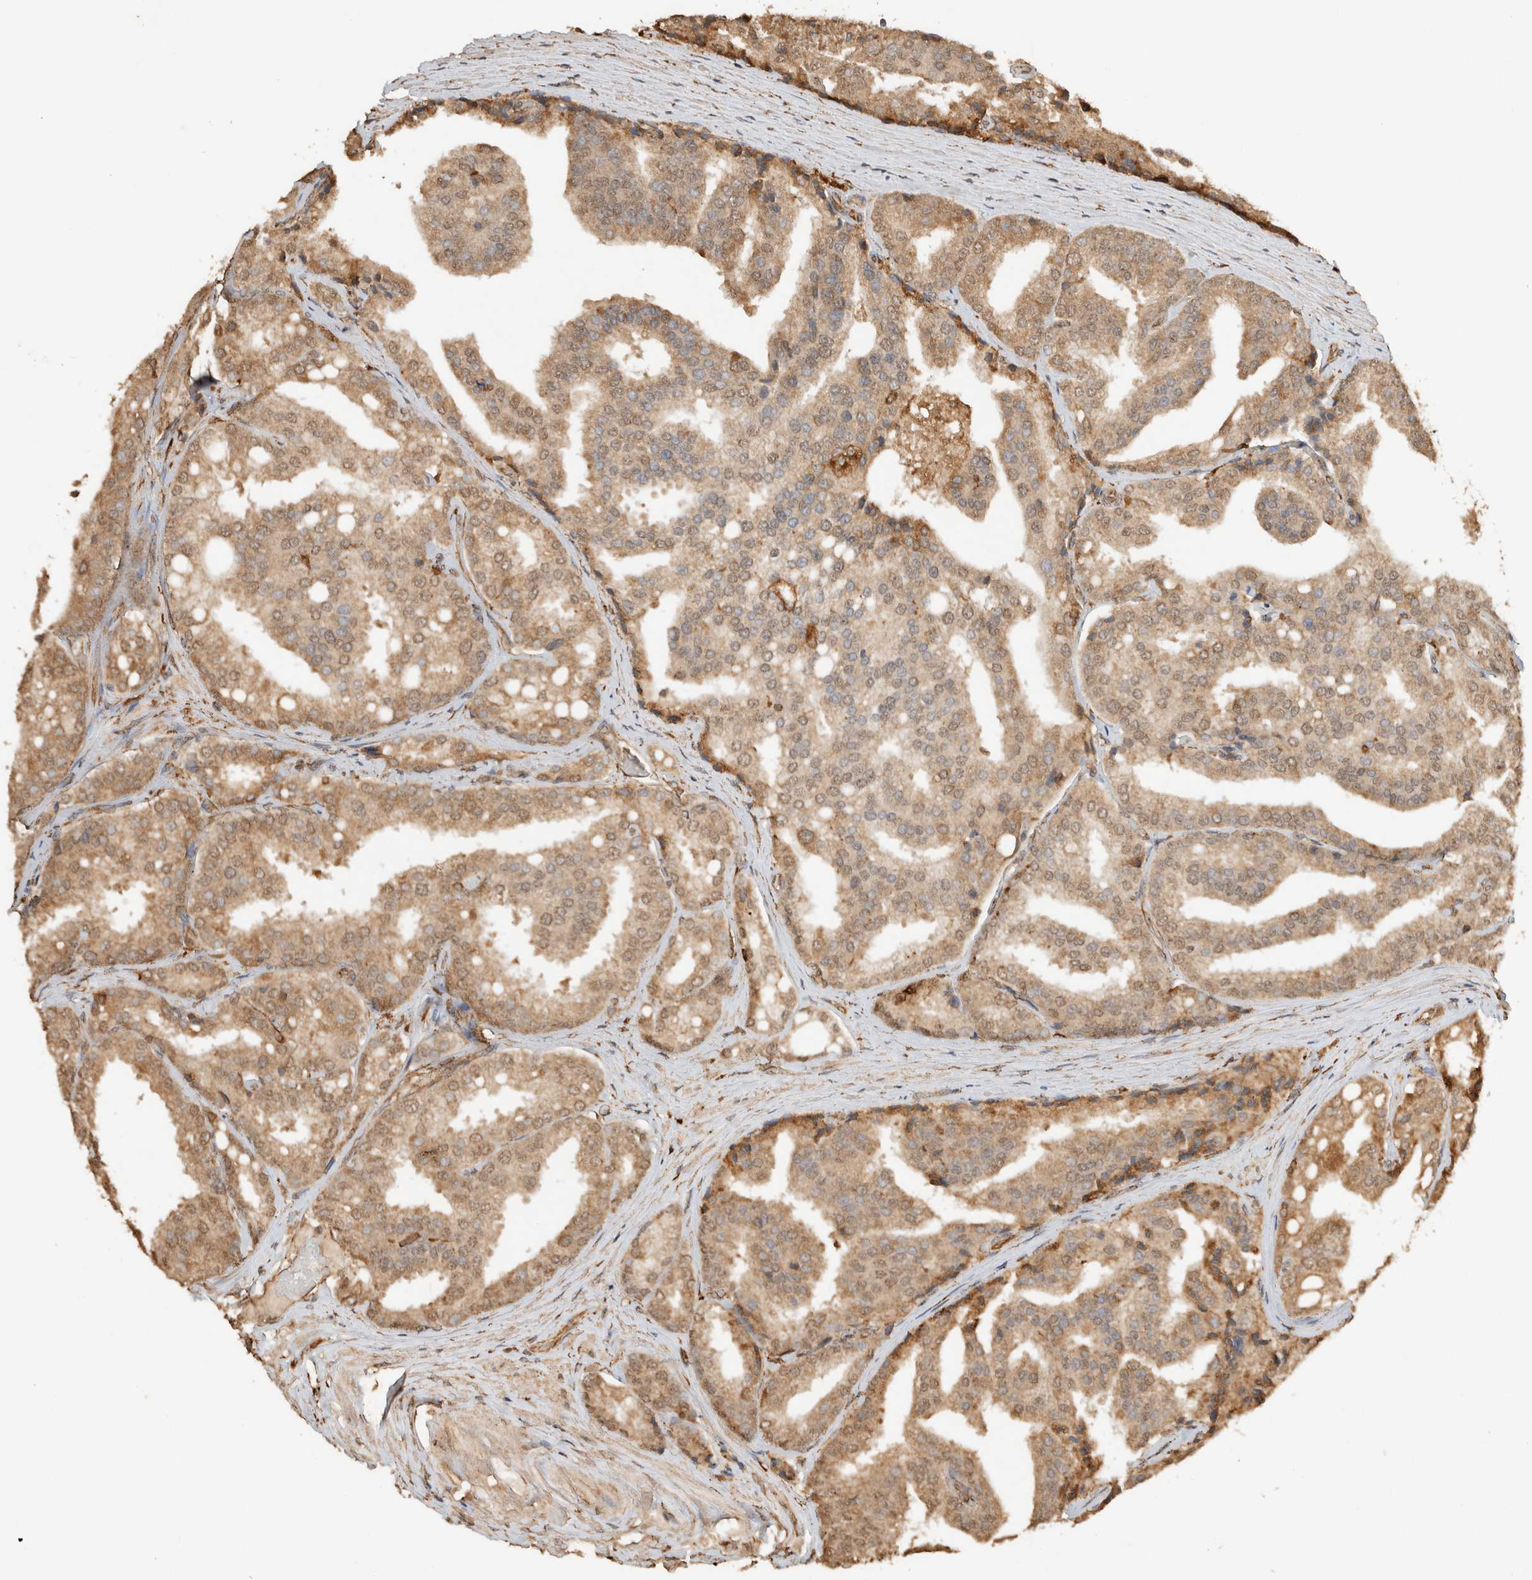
{"staining": {"intensity": "moderate", "quantity": ">75%", "location": "cytoplasmic/membranous"}, "tissue": "prostate cancer", "cell_type": "Tumor cells", "image_type": "cancer", "snomed": [{"axis": "morphology", "description": "Adenocarcinoma, High grade"}, {"axis": "topography", "description": "Prostate"}], "caption": "There is medium levels of moderate cytoplasmic/membranous expression in tumor cells of prostate cancer (adenocarcinoma (high-grade)), as demonstrated by immunohistochemical staining (brown color).", "gene": "ERAP1", "patient": {"sex": "male", "age": 50}}